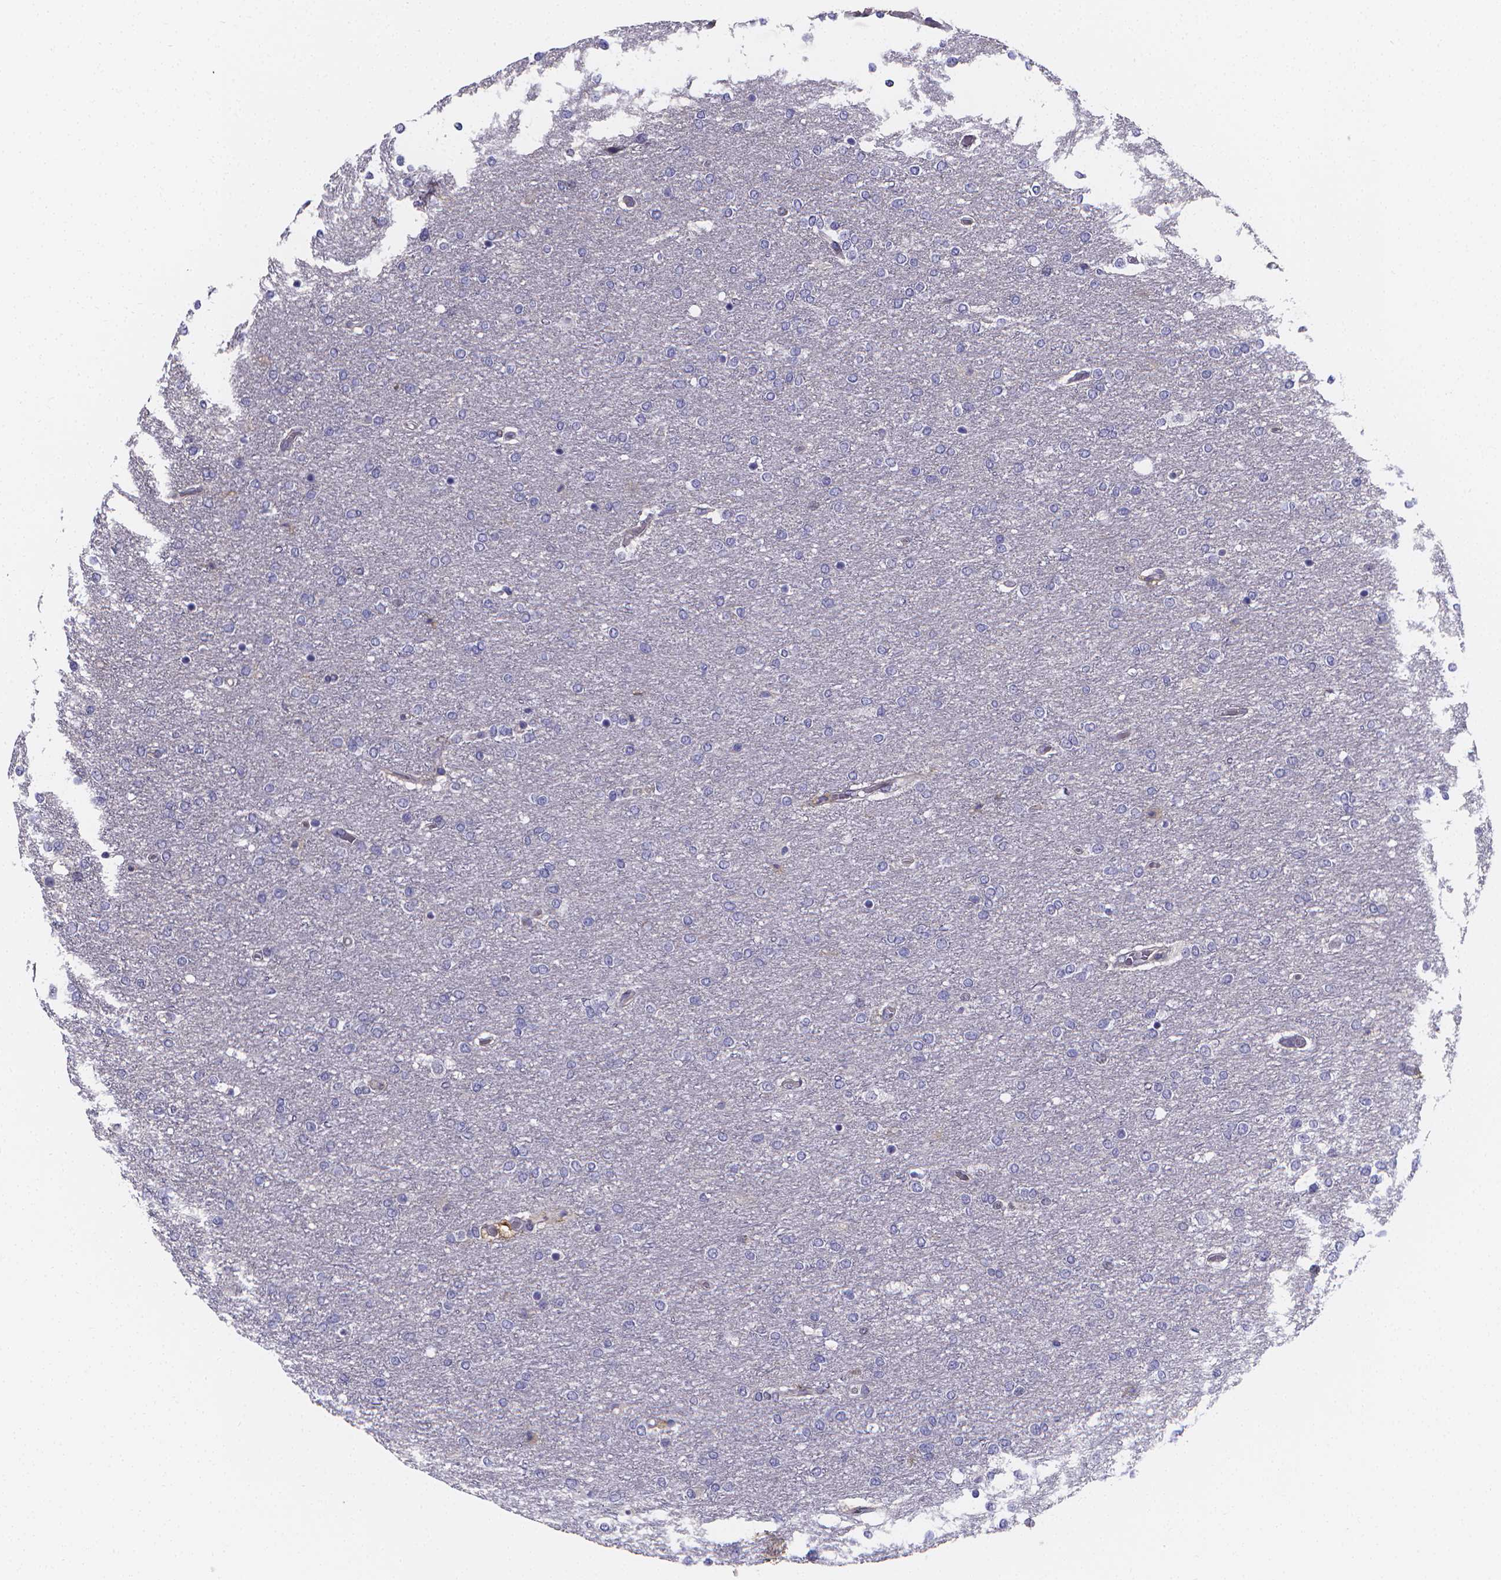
{"staining": {"intensity": "negative", "quantity": "none", "location": "none"}, "tissue": "glioma", "cell_type": "Tumor cells", "image_type": "cancer", "snomed": [{"axis": "morphology", "description": "Glioma, malignant, High grade"}, {"axis": "topography", "description": "Brain"}], "caption": "Image shows no protein expression in tumor cells of glioma tissue.", "gene": "PAH", "patient": {"sex": "female", "age": 61}}